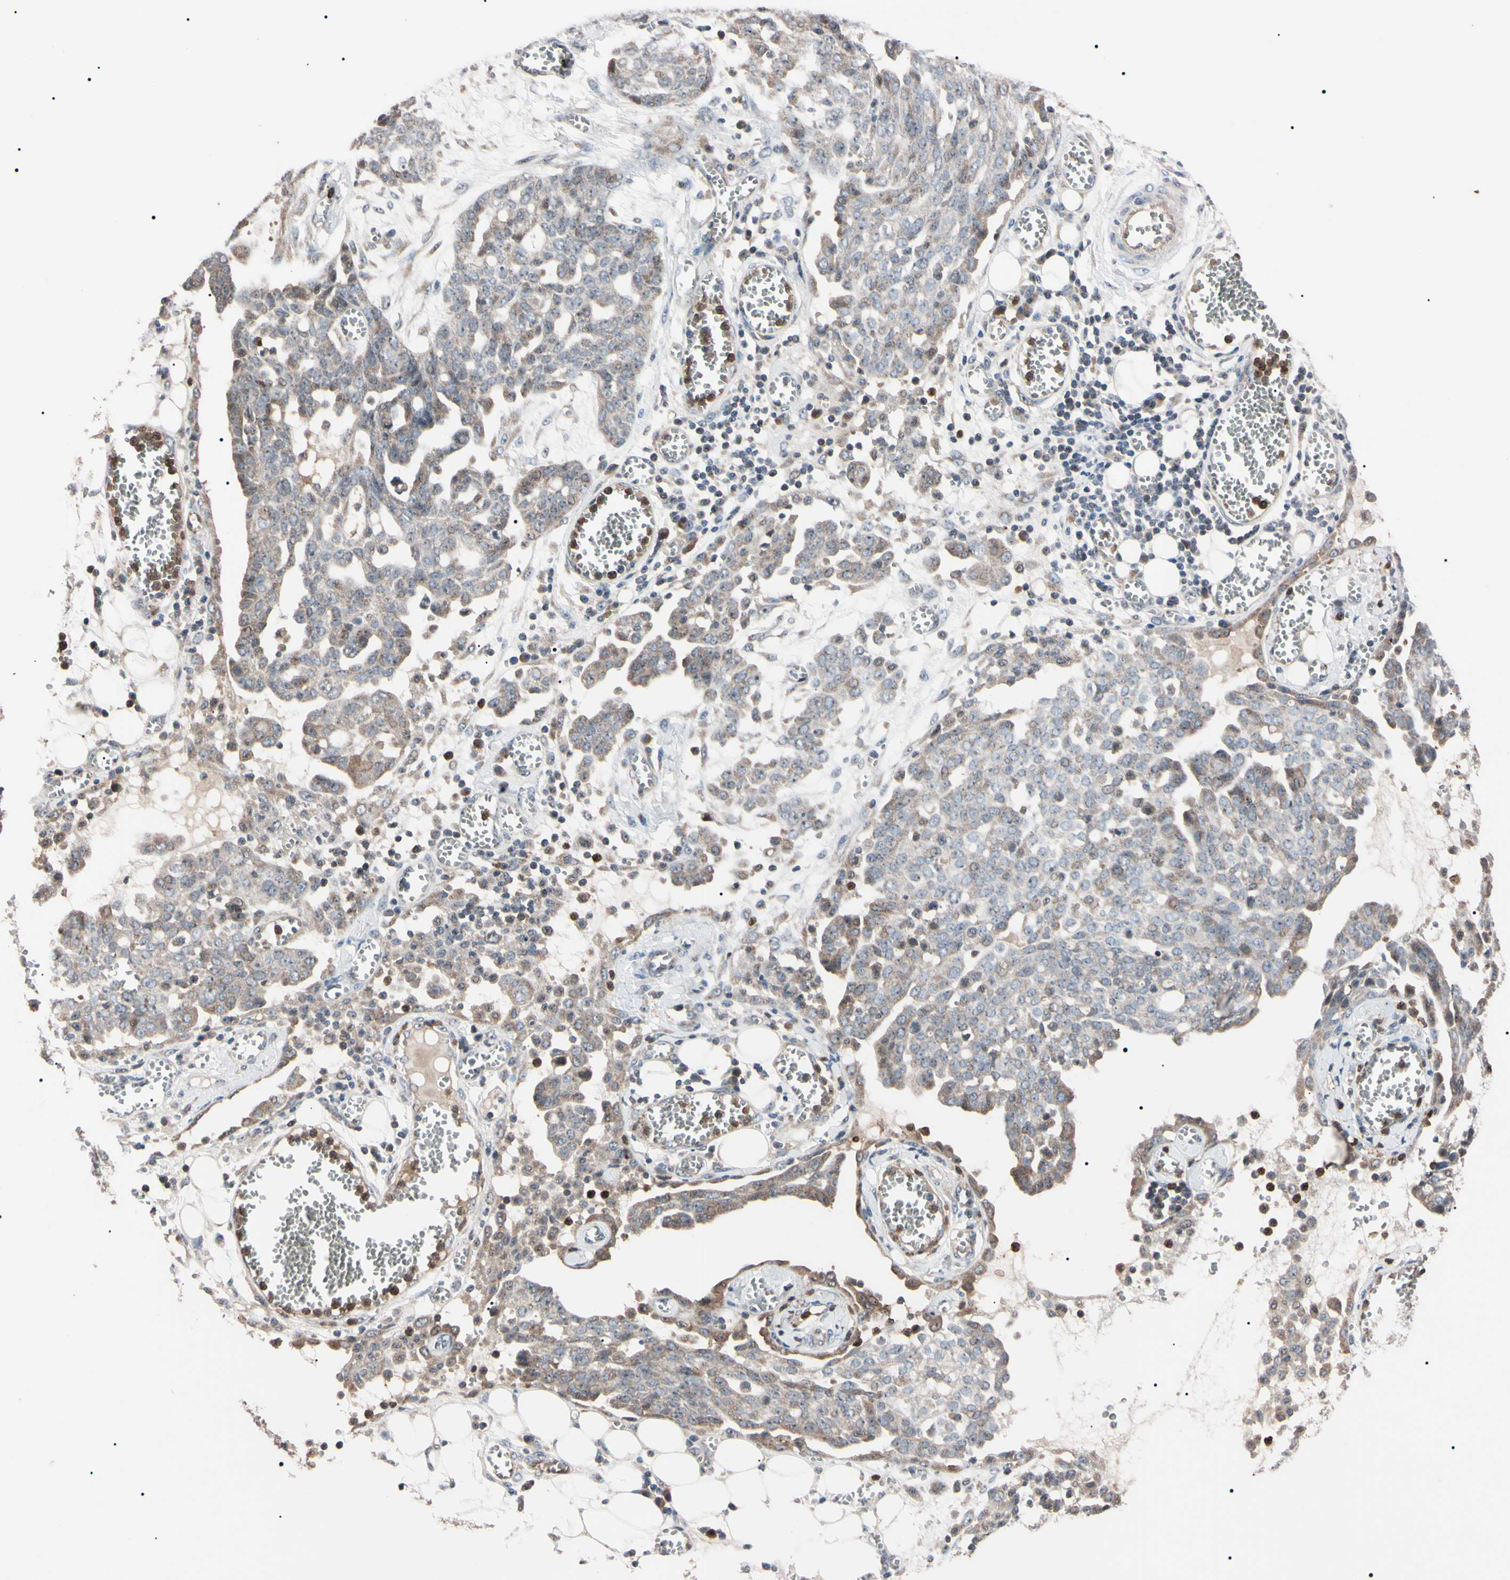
{"staining": {"intensity": "weak", "quantity": "25%-75%", "location": "cytoplasmic/membranous"}, "tissue": "ovarian cancer", "cell_type": "Tumor cells", "image_type": "cancer", "snomed": [{"axis": "morphology", "description": "Cystadenocarcinoma, serous, NOS"}, {"axis": "topography", "description": "Soft tissue"}, {"axis": "topography", "description": "Ovary"}], "caption": "Immunohistochemistry micrograph of human ovarian cancer (serous cystadenocarcinoma) stained for a protein (brown), which exhibits low levels of weak cytoplasmic/membranous positivity in approximately 25%-75% of tumor cells.", "gene": "TRAF5", "patient": {"sex": "female", "age": 57}}